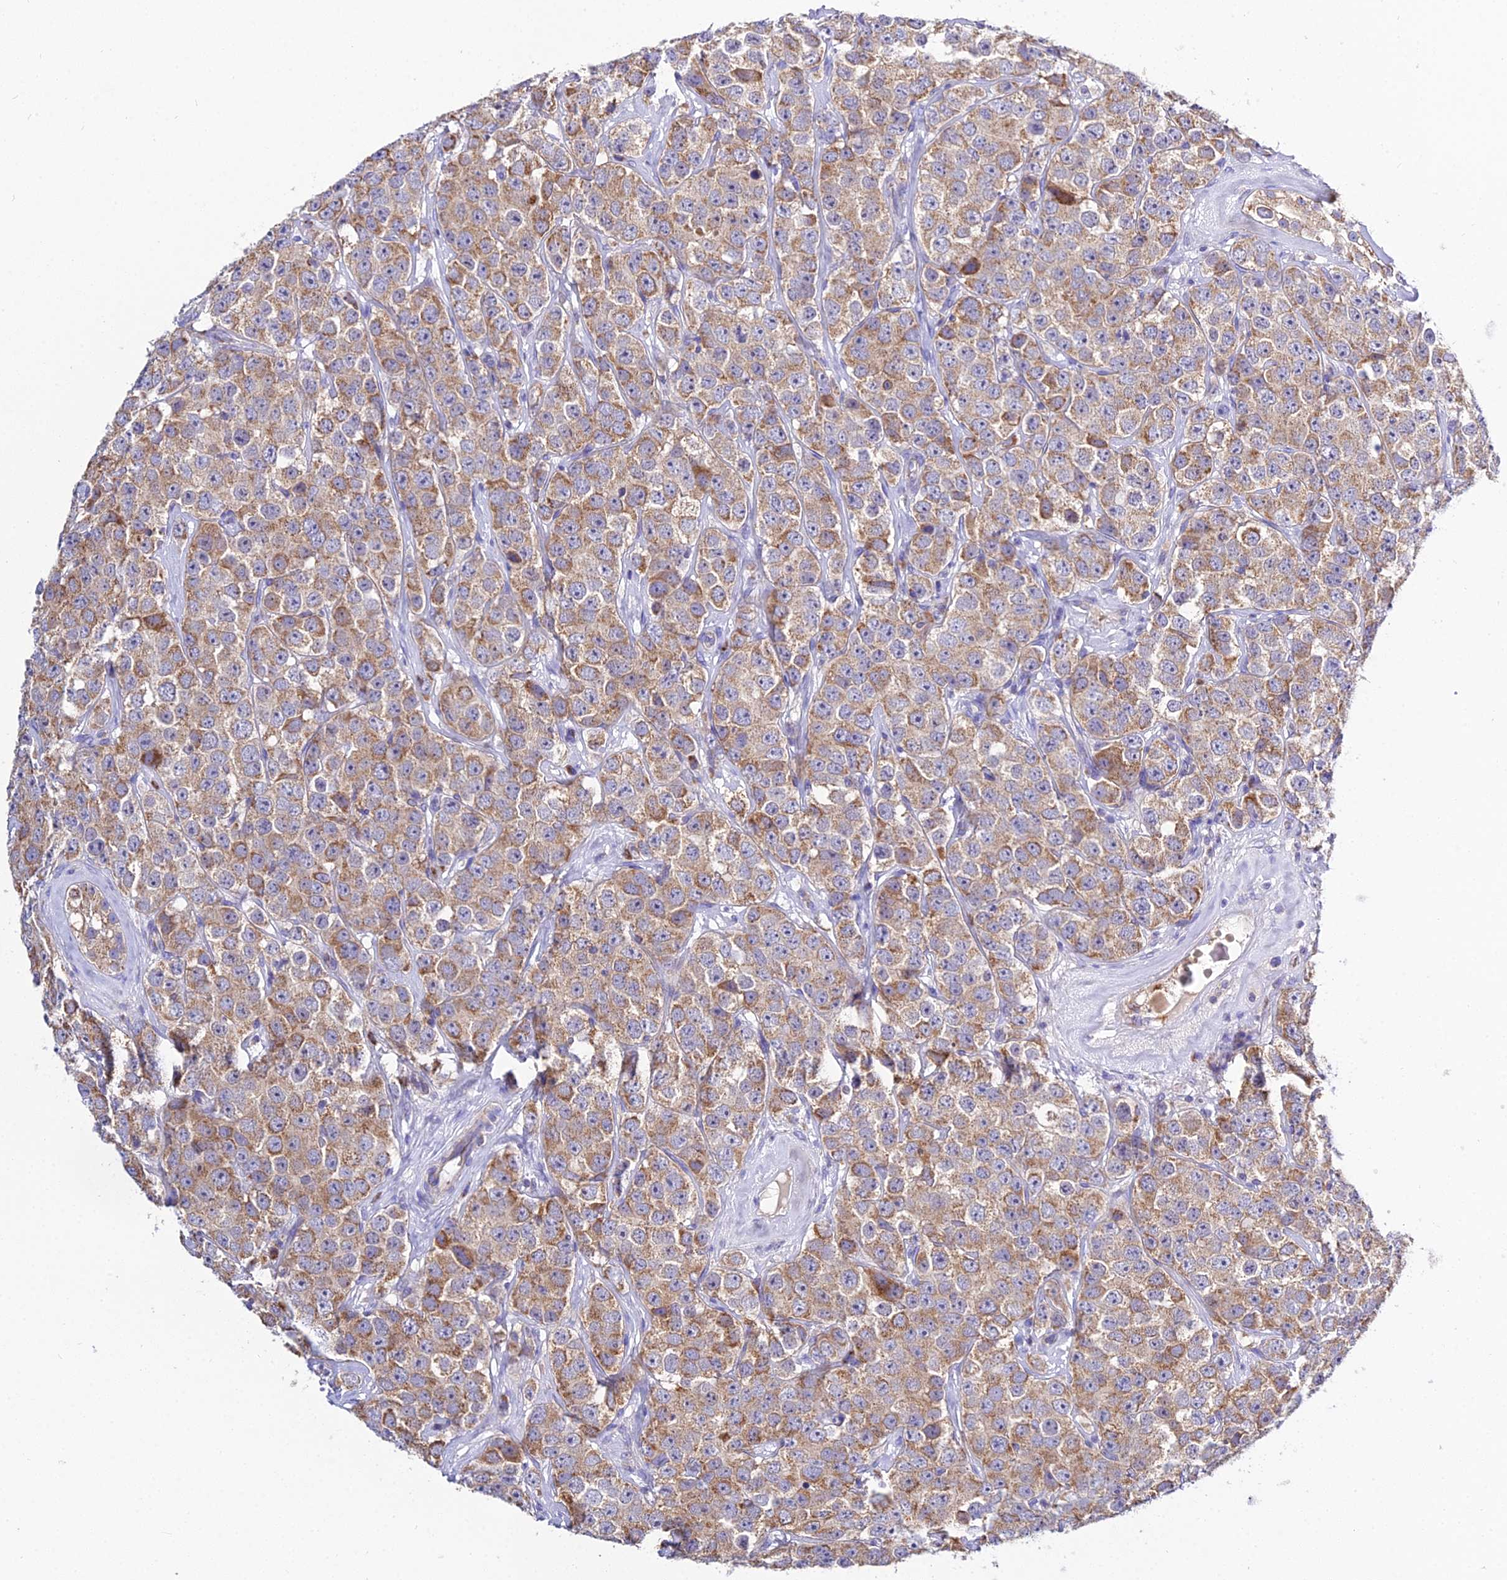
{"staining": {"intensity": "moderate", "quantity": ">75%", "location": "cytoplasmic/membranous"}, "tissue": "testis cancer", "cell_type": "Tumor cells", "image_type": "cancer", "snomed": [{"axis": "morphology", "description": "Seminoma, NOS"}, {"axis": "topography", "description": "Testis"}], "caption": "Protein positivity by immunohistochemistry (IHC) displays moderate cytoplasmic/membranous positivity in about >75% of tumor cells in testis seminoma.", "gene": "TYW5", "patient": {"sex": "male", "age": 28}}